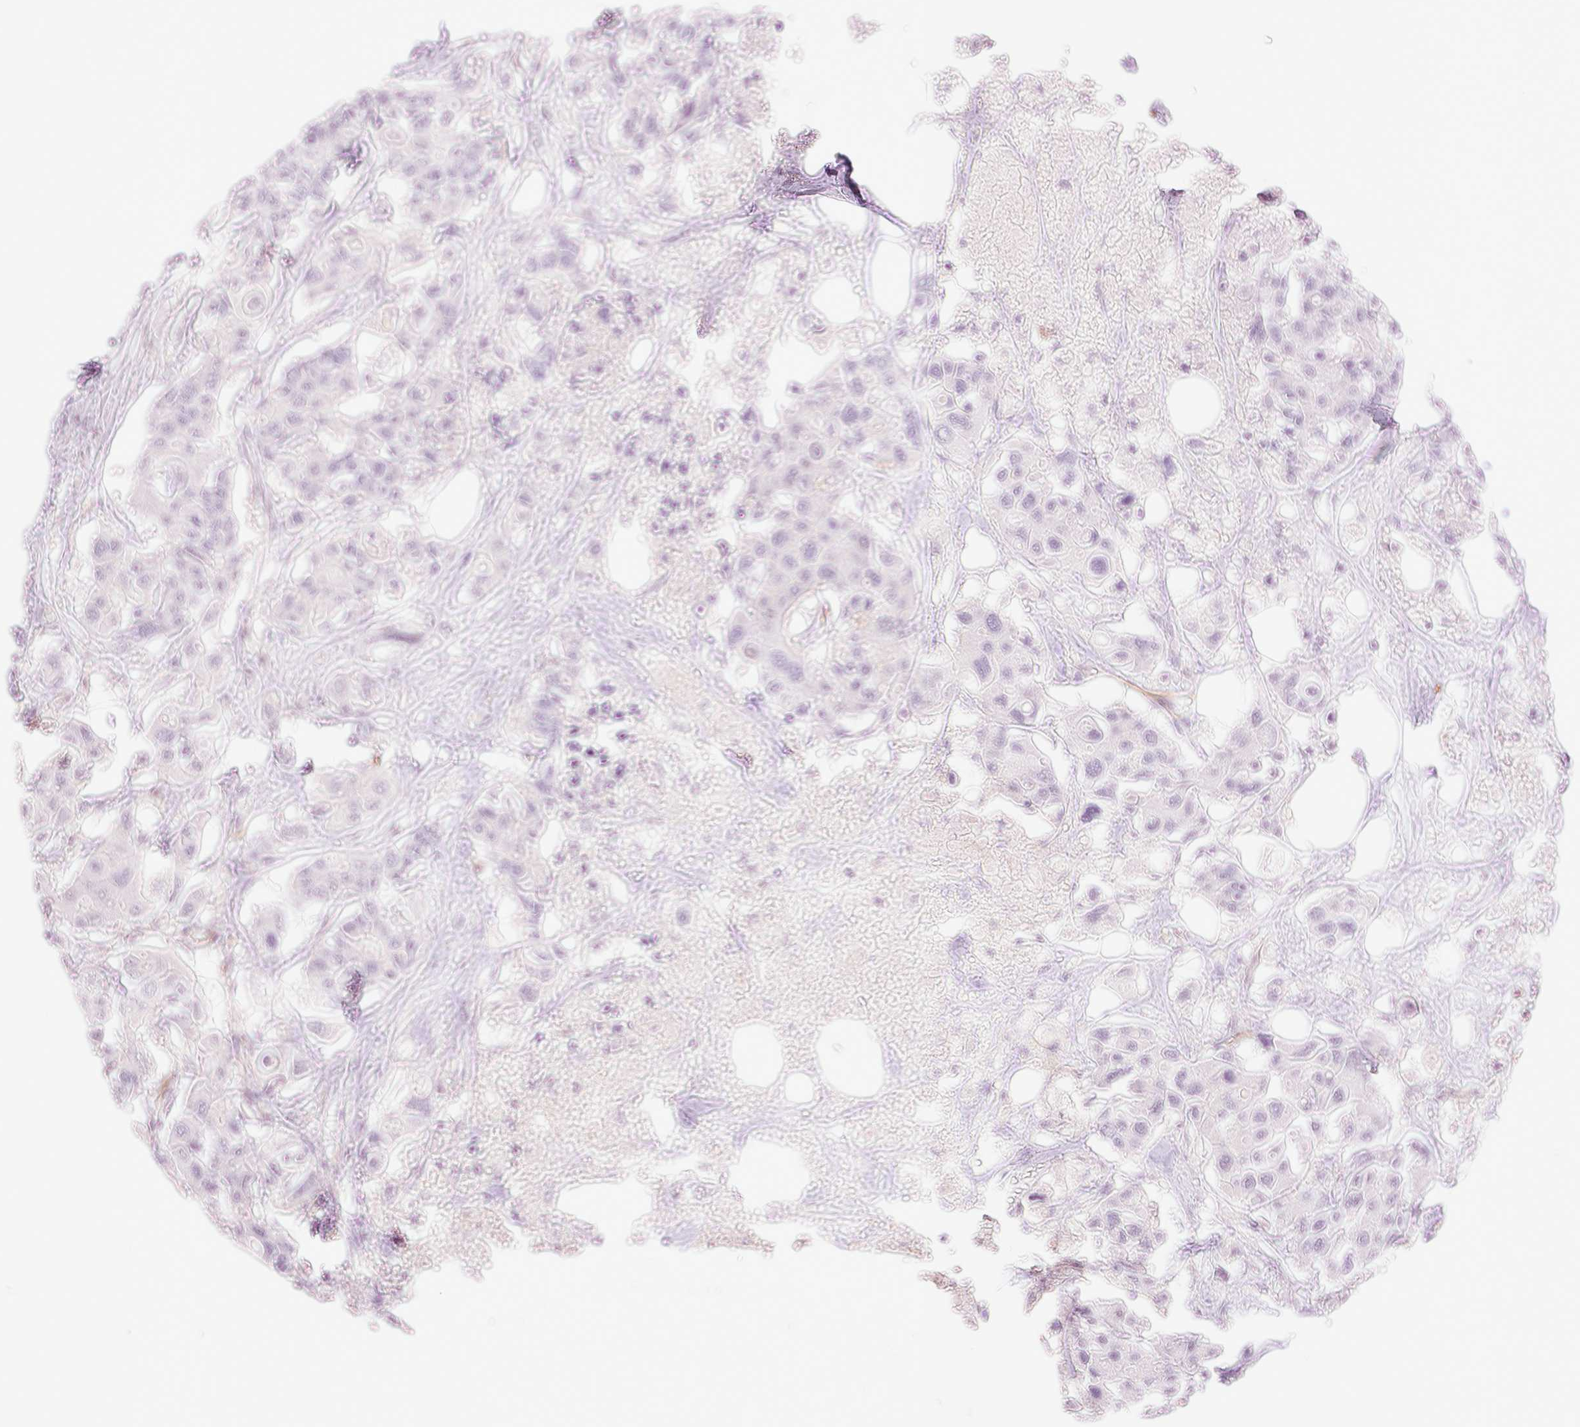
{"staining": {"intensity": "negative", "quantity": "none", "location": "none"}, "tissue": "colorectal cancer", "cell_type": "Tumor cells", "image_type": "cancer", "snomed": [{"axis": "morphology", "description": "Adenocarcinoma, NOS"}, {"axis": "topography", "description": "Colon"}], "caption": "DAB immunohistochemical staining of human colorectal cancer (adenocarcinoma) shows no significant expression in tumor cells.", "gene": "ZFYVE21", "patient": {"sex": "male", "age": 77}}